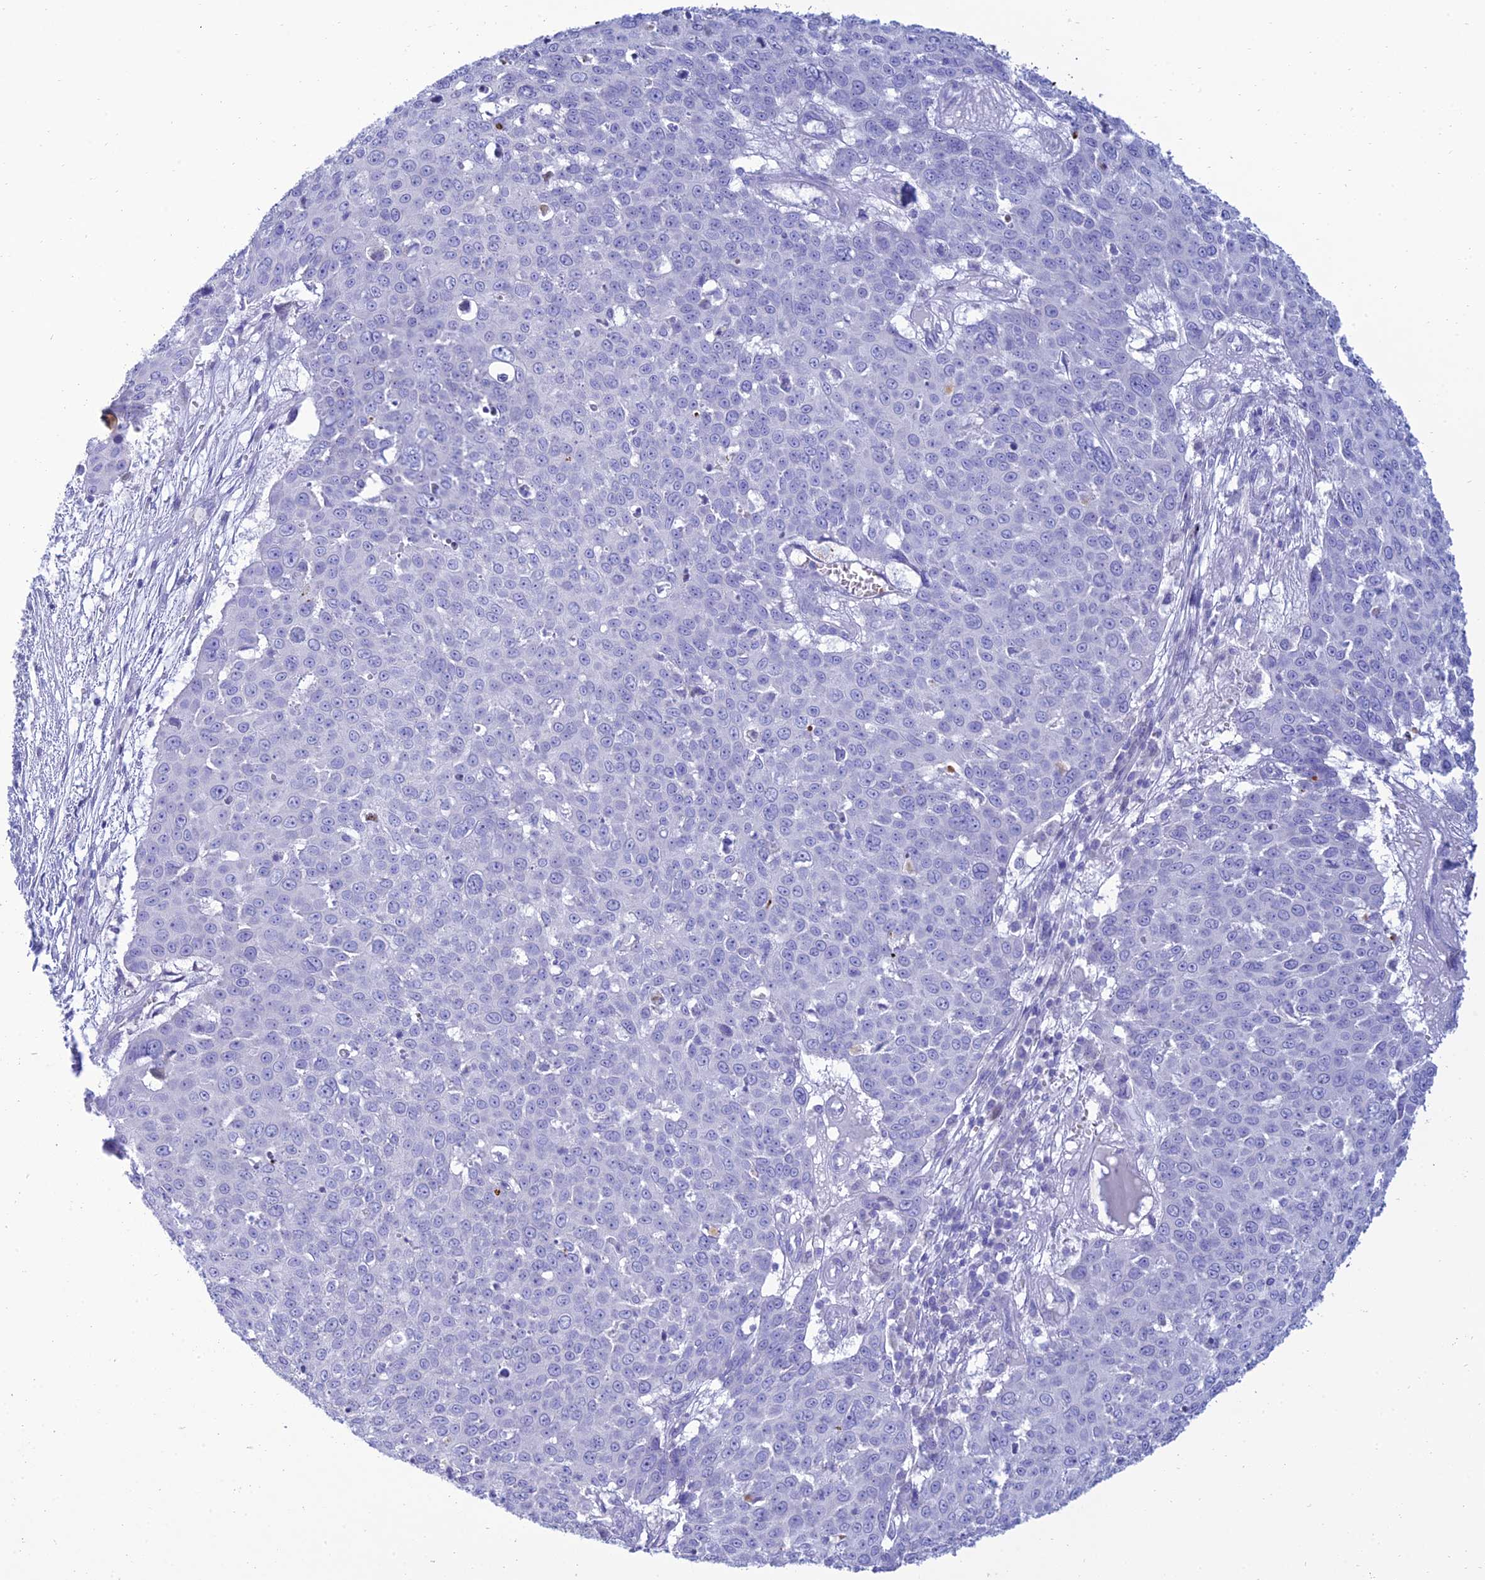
{"staining": {"intensity": "negative", "quantity": "none", "location": "none"}, "tissue": "skin cancer", "cell_type": "Tumor cells", "image_type": "cancer", "snomed": [{"axis": "morphology", "description": "Squamous cell carcinoma, NOS"}, {"axis": "topography", "description": "Skin"}], "caption": "DAB immunohistochemical staining of human skin squamous cell carcinoma demonstrates no significant expression in tumor cells.", "gene": "MAL2", "patient": {"sex": "male", "age": 71}}